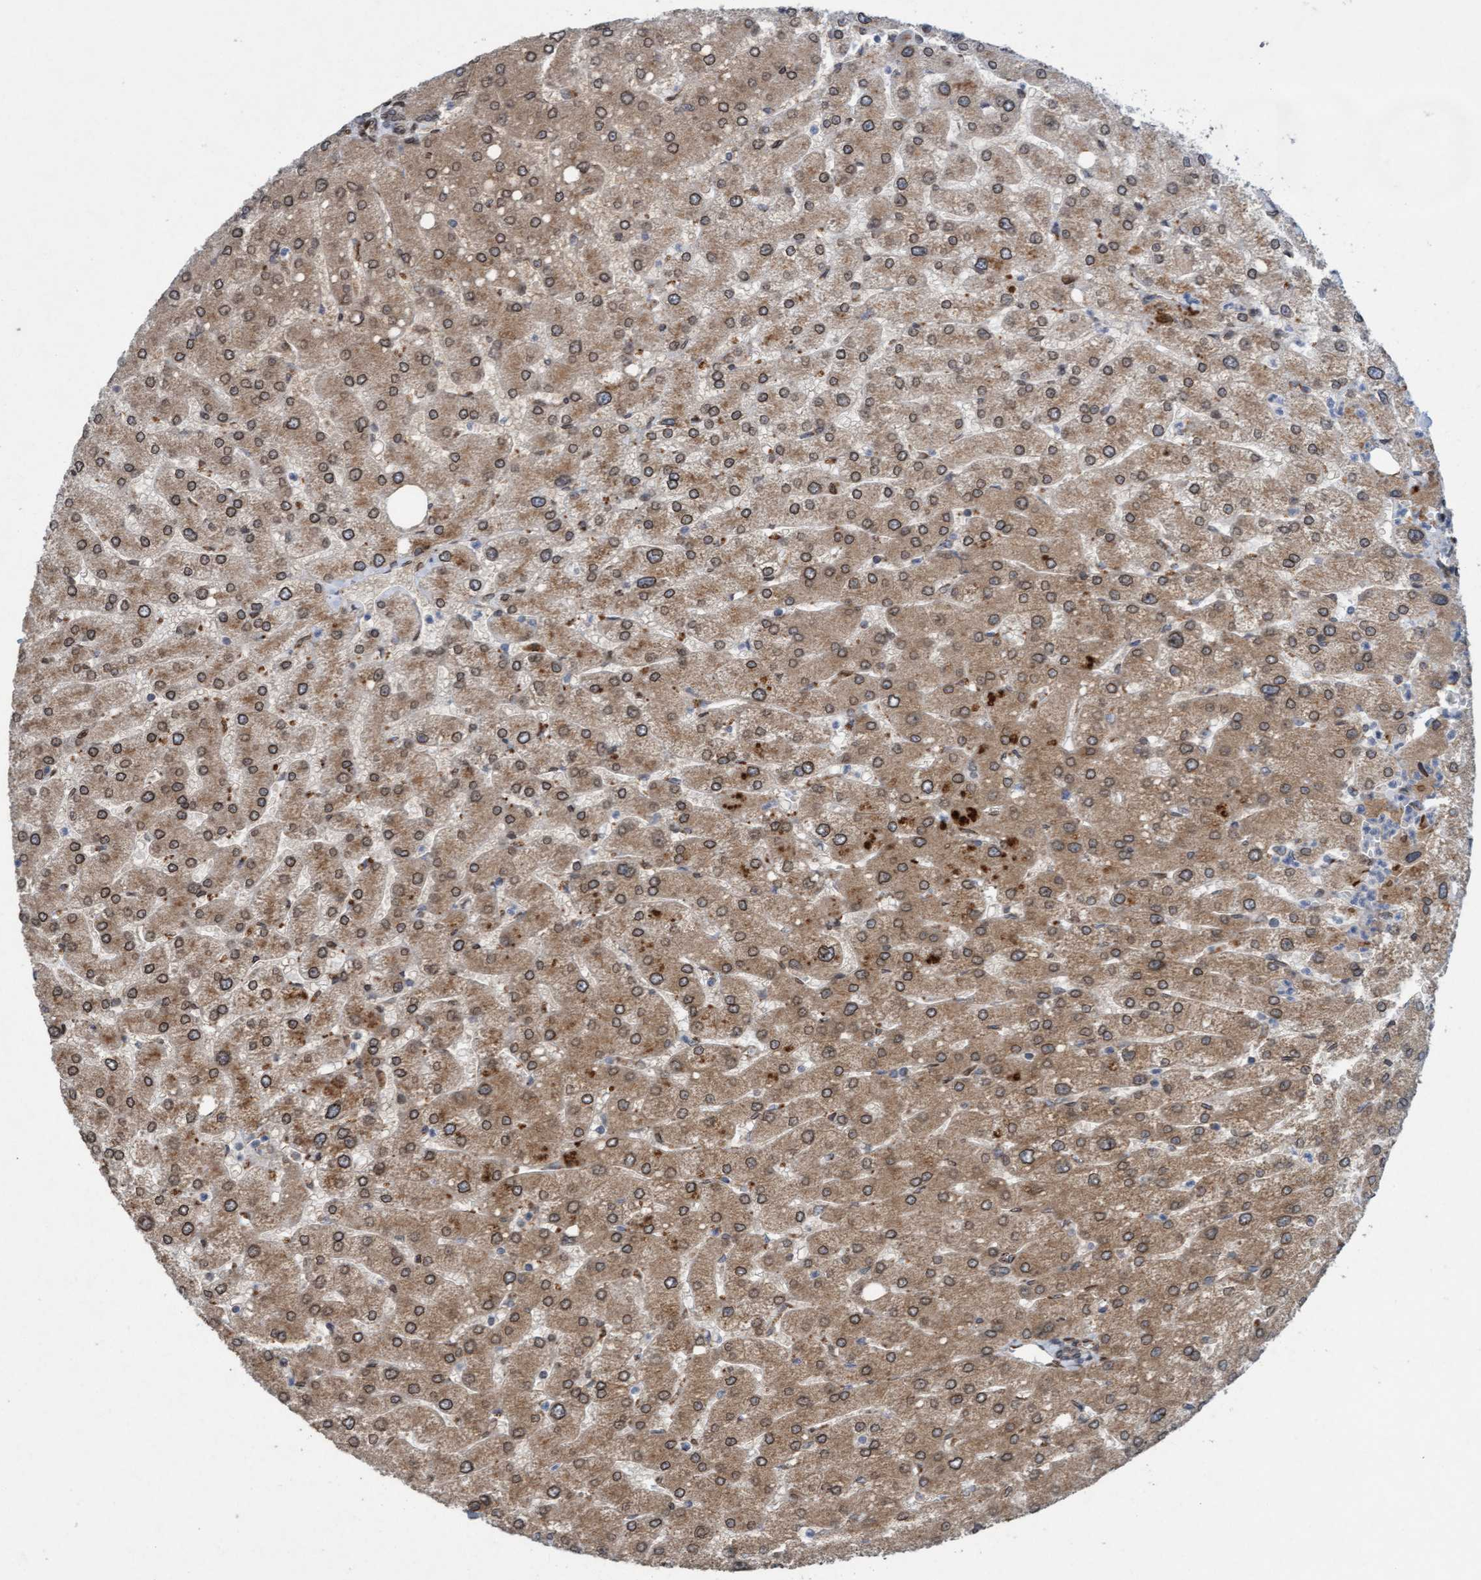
{"staining": {"intensity": "moderate", "quantity": ">75%", "location": "cytoplasmic/membranous"}, "tissue": "liver", "cell_type": "Cholangiocytes", "image_type": "normal", "snomed": [{"axis": "morphology", "description": "Normal tissue, NOS"}, {"axis": "topography", "description": "Liver"}], "caption": "High-magnification brightfield microscopy of normal liver stained with DAB (brown) and counterstained with hematoxylin (blue). cholangiocytes exhibit moderate cytoplasmic/membranous positivity is identified in approximately>75% of cells.", "gene": "MRPS23", "patient": {"sex": "male", "age": 55}}